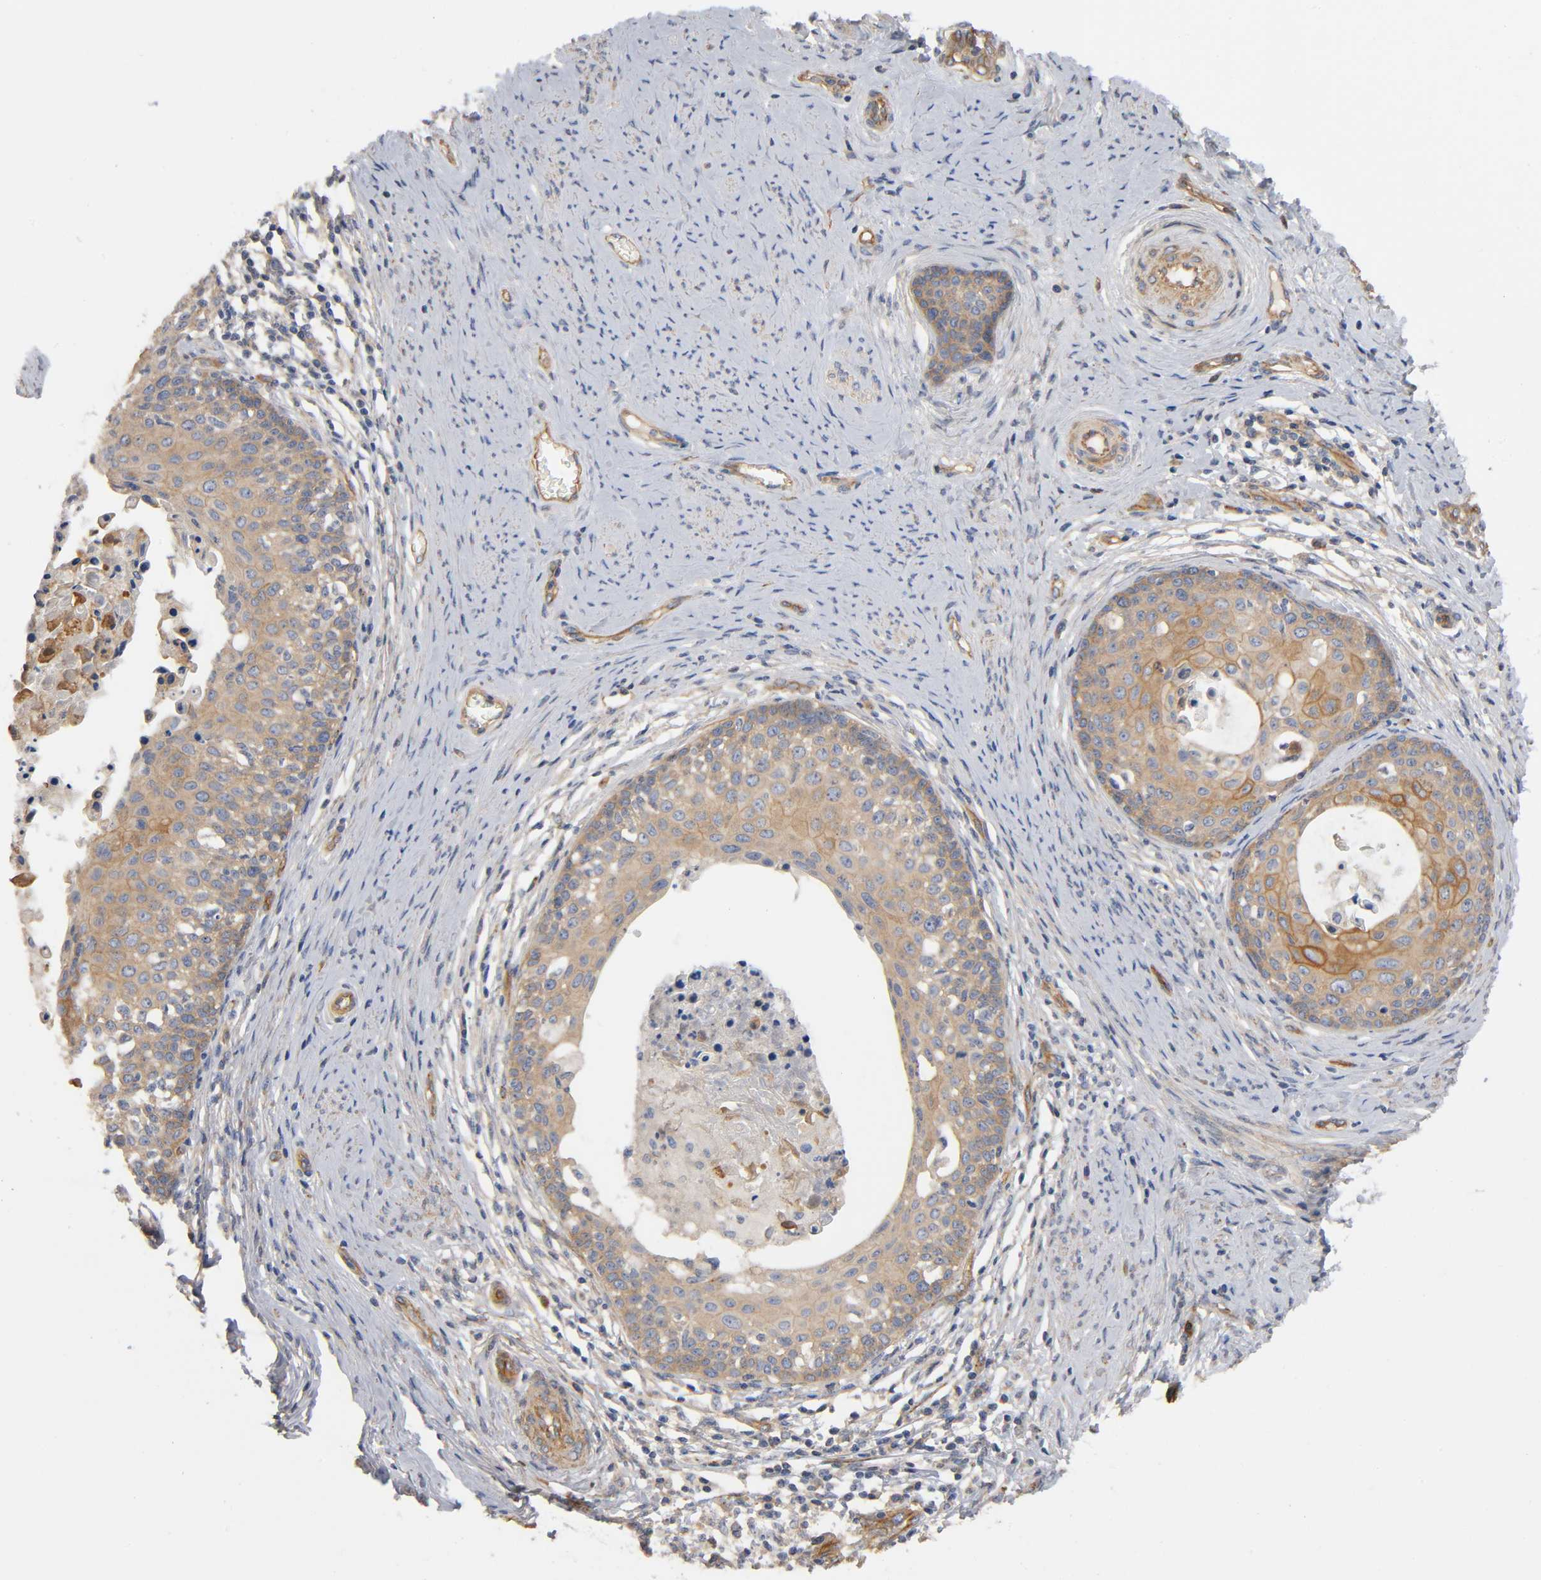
{"staining": {"intensity": "weak", "quantity": ">75%", "location": "cytoplasmic/membranous"}, "tissue": "cervical cancer", "cell_type": "Tumor cells", "image_type": "cancer", "snomed": [{"axis": "morphology", "description": "Squamous cell carcinoma, NOS"}, {"axis": "morphology", "description": "Adenocarcinoma, NOS"}, {"axis": "topography", "description": "Cervix"}], "caption": "Tumor cells reveal weak cytoplasmic/membranous expression in about >75% of cells in cervical cancer (squamous cell carcinoma). (IHC, brightfield microscopy, high magnification).", "gene": "MARS1", "patient": {"sex": "female", "age": 52}}